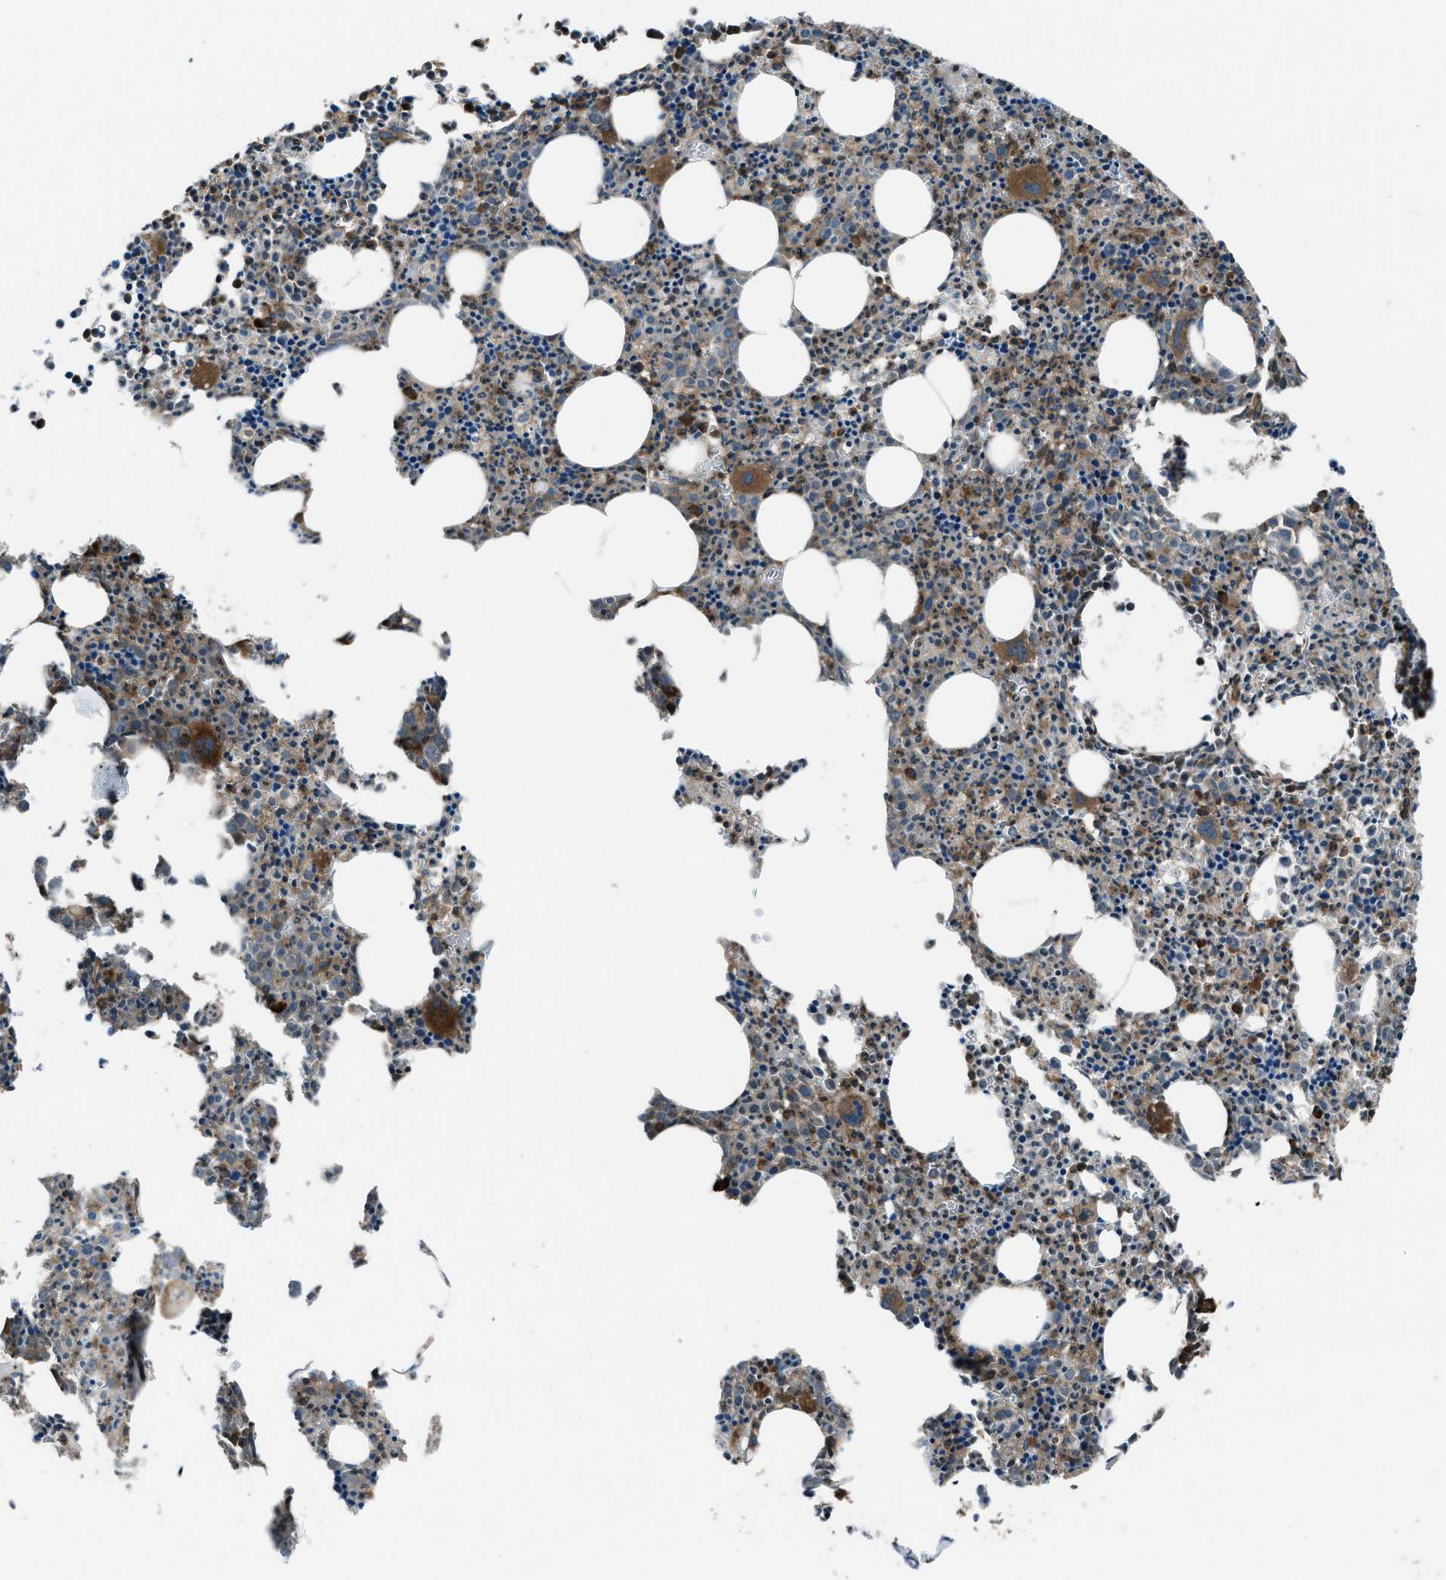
{"staining": {"intensity": "strong", "quantity": "25%-75%", "location": "cytoplasmic/membranous,nuclear"}, "tissue": "bone marrow", "cell_type": "Hematopoietic cells", "image_type": "normal", "snomed": [{"axis": "morphology", "description": "Normal tissue, NOS"}, {"axis": "morphology", "description": "Inflammation, NOS"}, {"axis": "topography", "description": "Bone marrow"}], "caption": "Immunohistochemical staining of unremarkable human bone marrow reveals high levels of strong cytoplasmic/membranous,nuclear staining in approximately 25%-75% of hematopoietic cells.", "gene": "SNX30", "patient": {"sex": "male", "age": 31}}